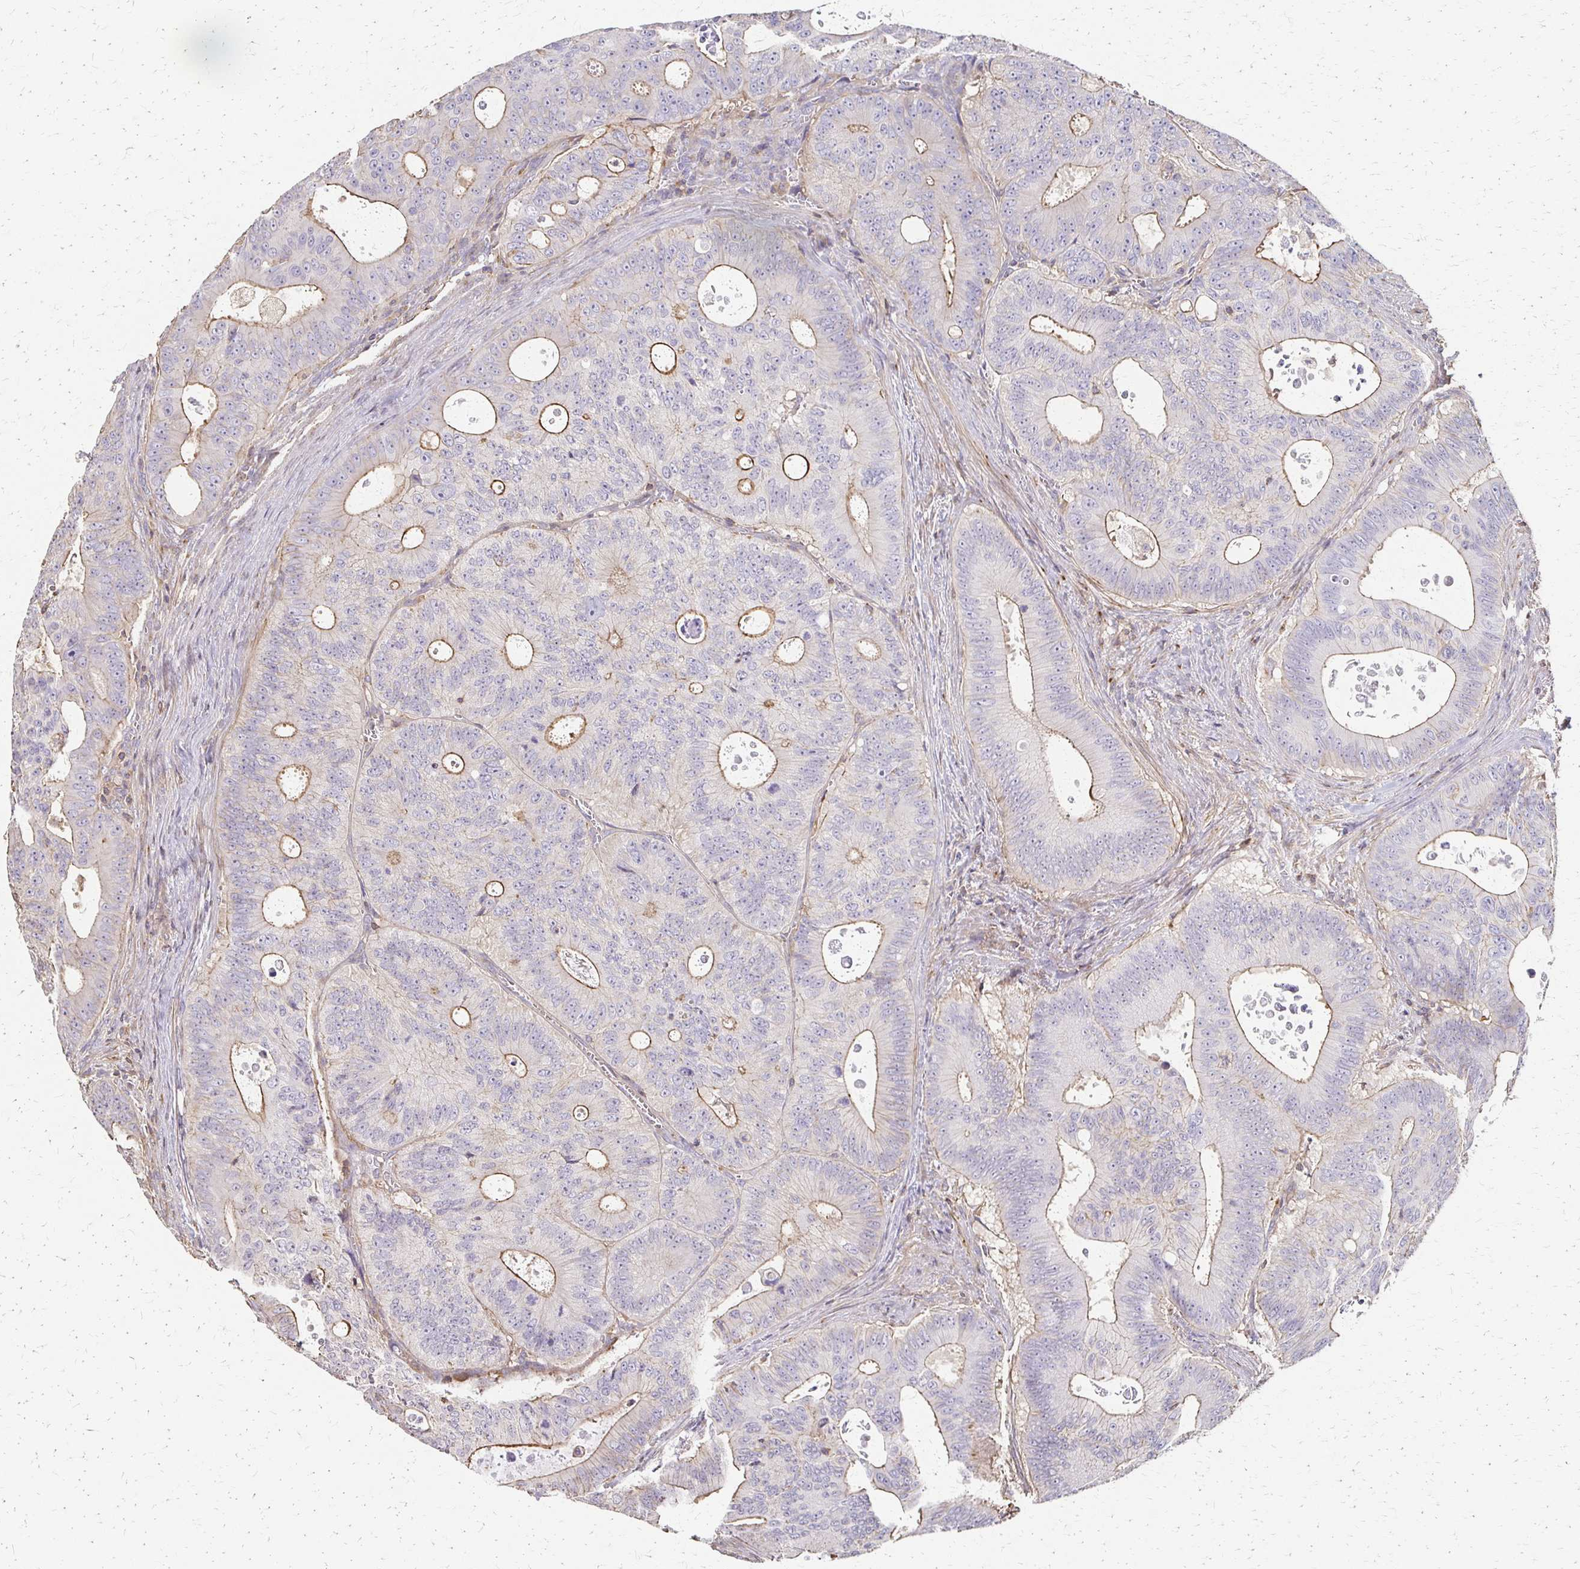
{"staining": {"intensity": "moderate", "quantity": "25%-75%", "location": "cytoplasmic/membranous"}, "tissue": "colorectal cancer", "cell_type": "Tumor cells", "image_type": "cancer", "snomed": [{"axis": "morphology", "description": "Adenocarcinoma, NOS"}, {"axis": "topography", "description": "Colon"}], "caption": "Adenocarcinoma (colorectal) tissue displays moderate cytoplasmic/membranous positivity in approximately 25%-75% of tumor cells", "gene": "C1QTNF7", "patient": {"sex": "male", "age": 62}}